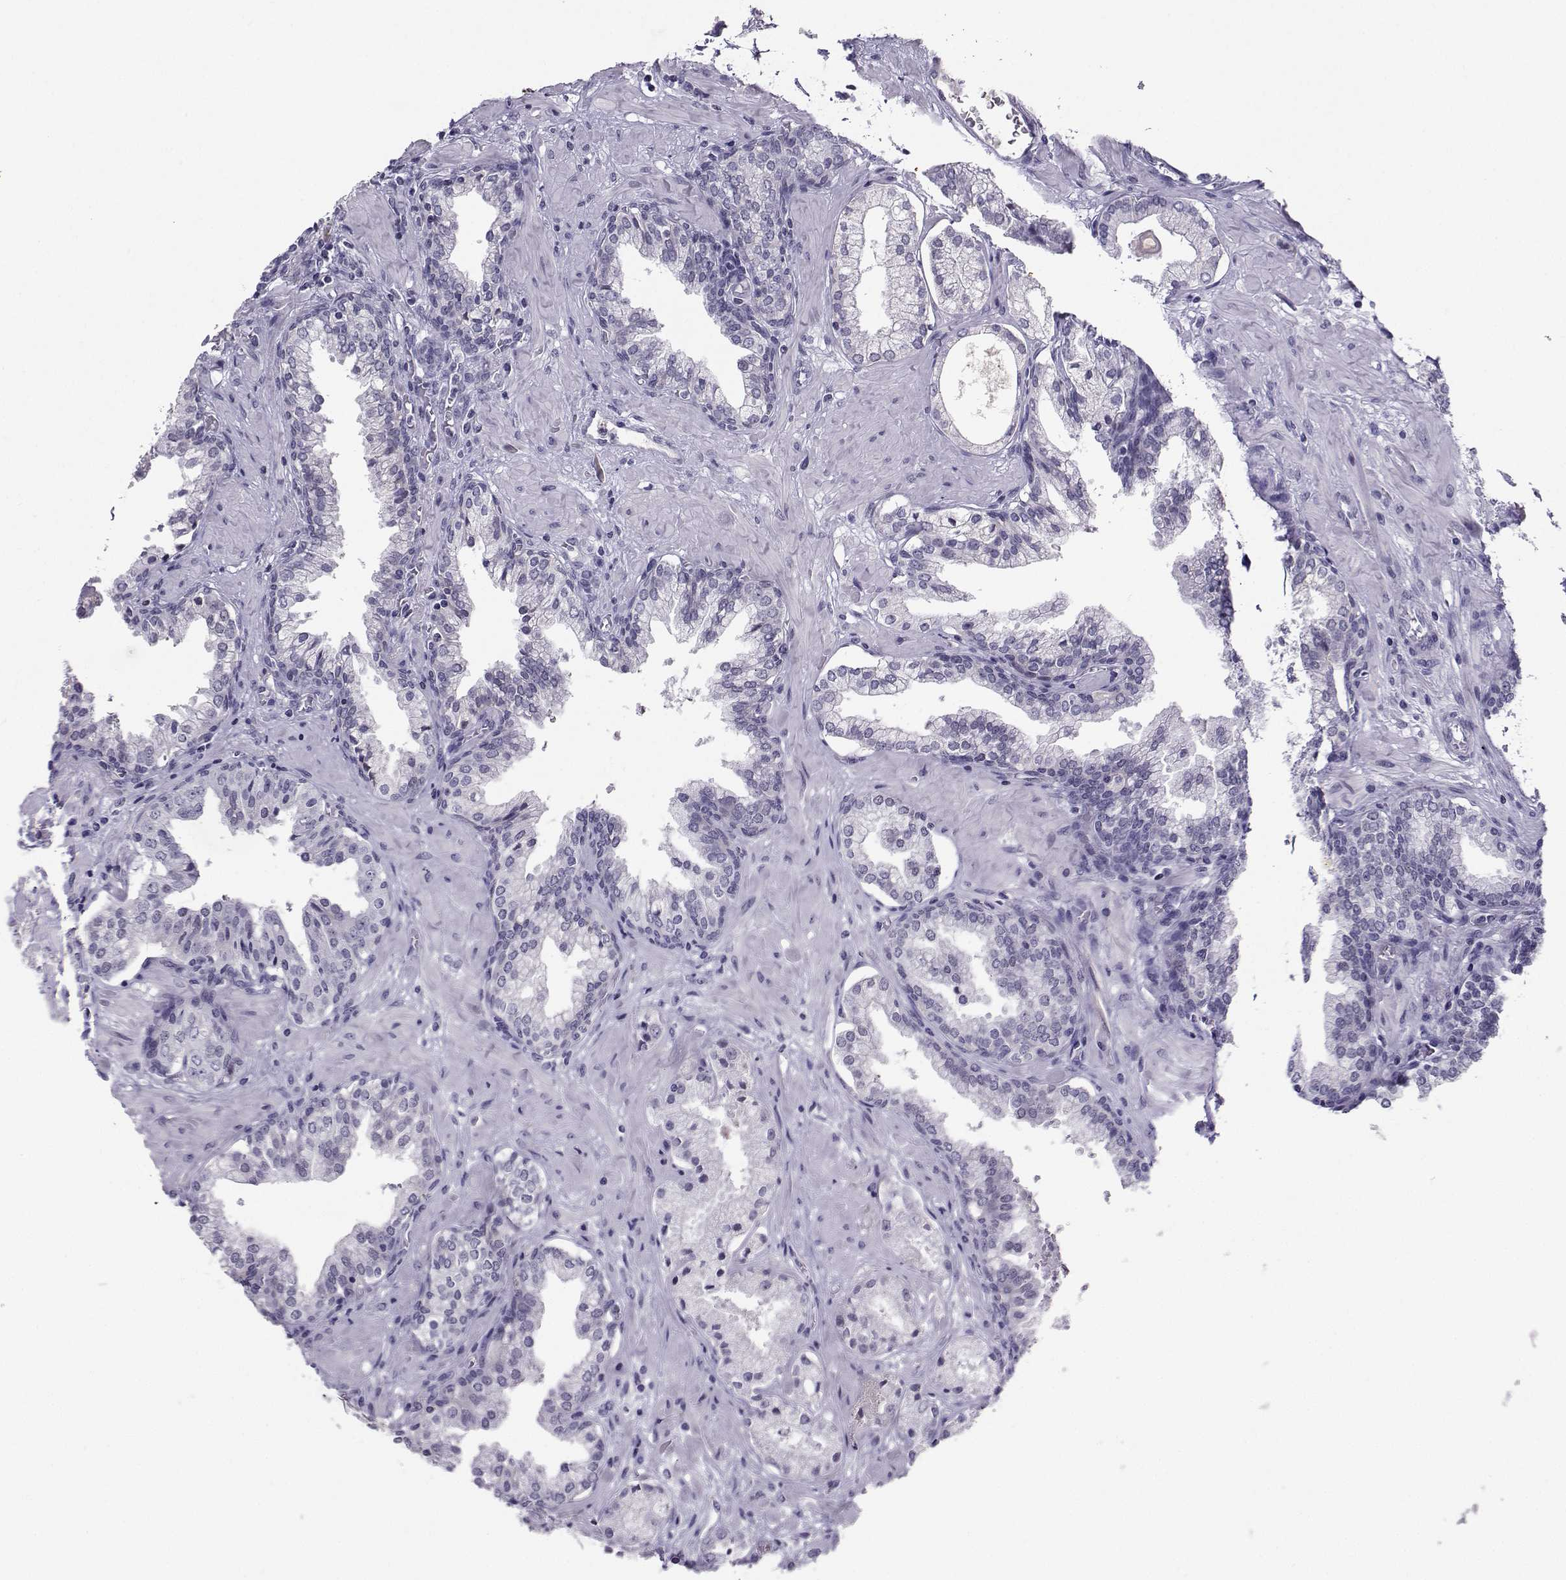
{"staining": {"intensity": "negative", "quantity": "none", "location": "none"}, "tissue": "prostate cancer", "cell_type": "Tumor cells", "image_type": "cancer", "snomed": [{"axis": "morphology", "description": "Adenocarcinoma, NOS"}, {"axis": "topography", "description": "Prostate and seminal vesicle, NOS"}, {"axis": "topography", "description": "Prostate"}], "caption": "Micrograph shows no protein positivity in tumor cells of prostate cancer (adenocarcinoma) tissue. (DAB IHC with hematoxylin counter stain).", "gene": "LHX1", "patient": {"sex": "male", "age": 44}}